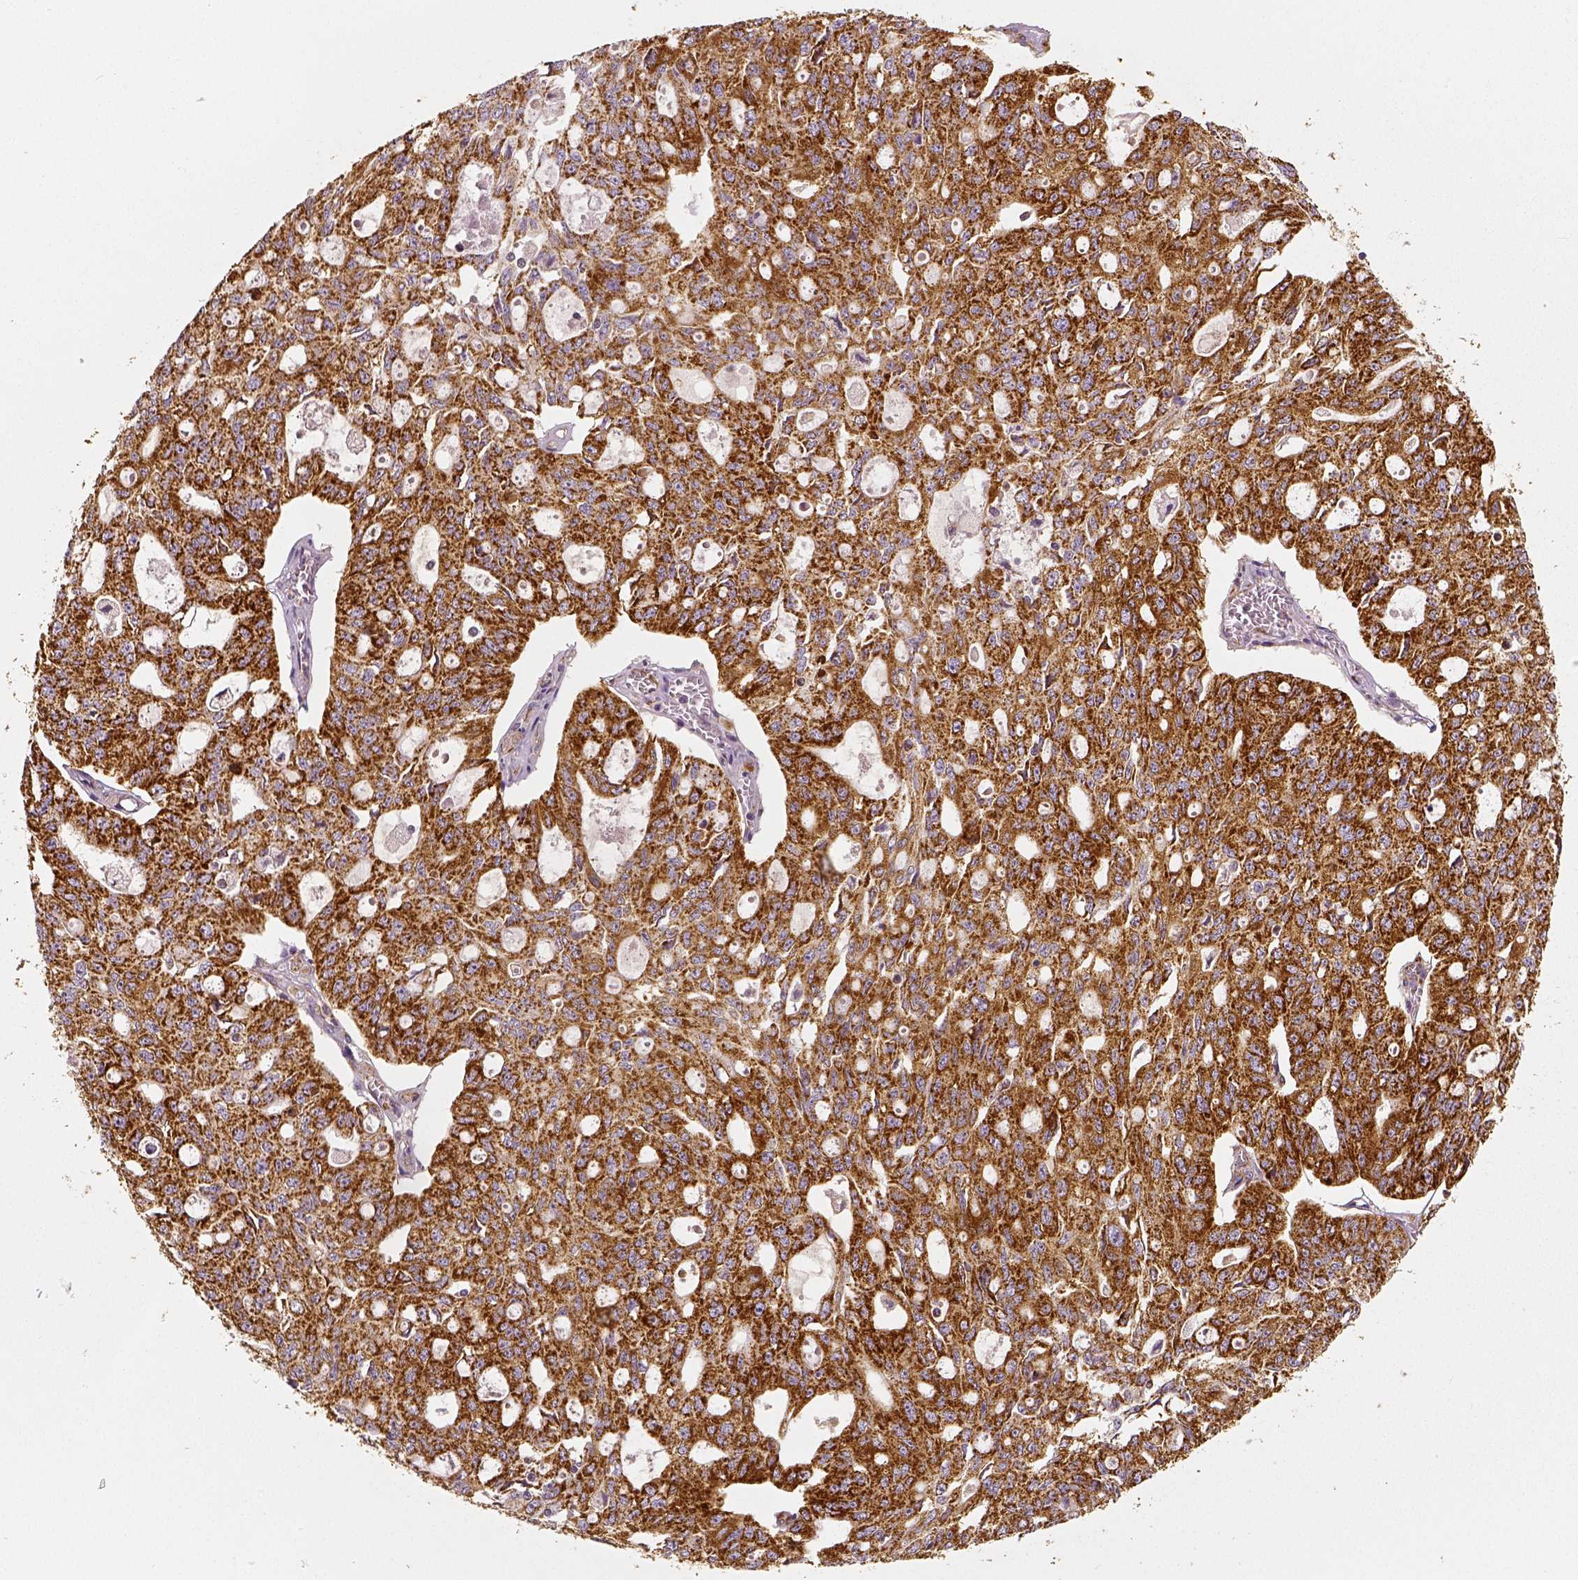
{"staining": {"intensity": "strong", "quantity": ">75%", "location": "cytoplasmic/membranous"}, "tissue": "ovarian cancer", "cell_type": "Tumor cells", "image_type": "cancer", "snomed": [{"axis": "morphology", "description": "Carcinoma, endometroid"}, {"axis": "topography", "description": "Ovary"}], "caption": "A brown stain highlights strong cytoplasmic/membranous staining of a protein in human ovarian endometroid carcinoma tumor cells.", "gene": "PGAM5", "patient": {"sex": "female", "age": 65}}